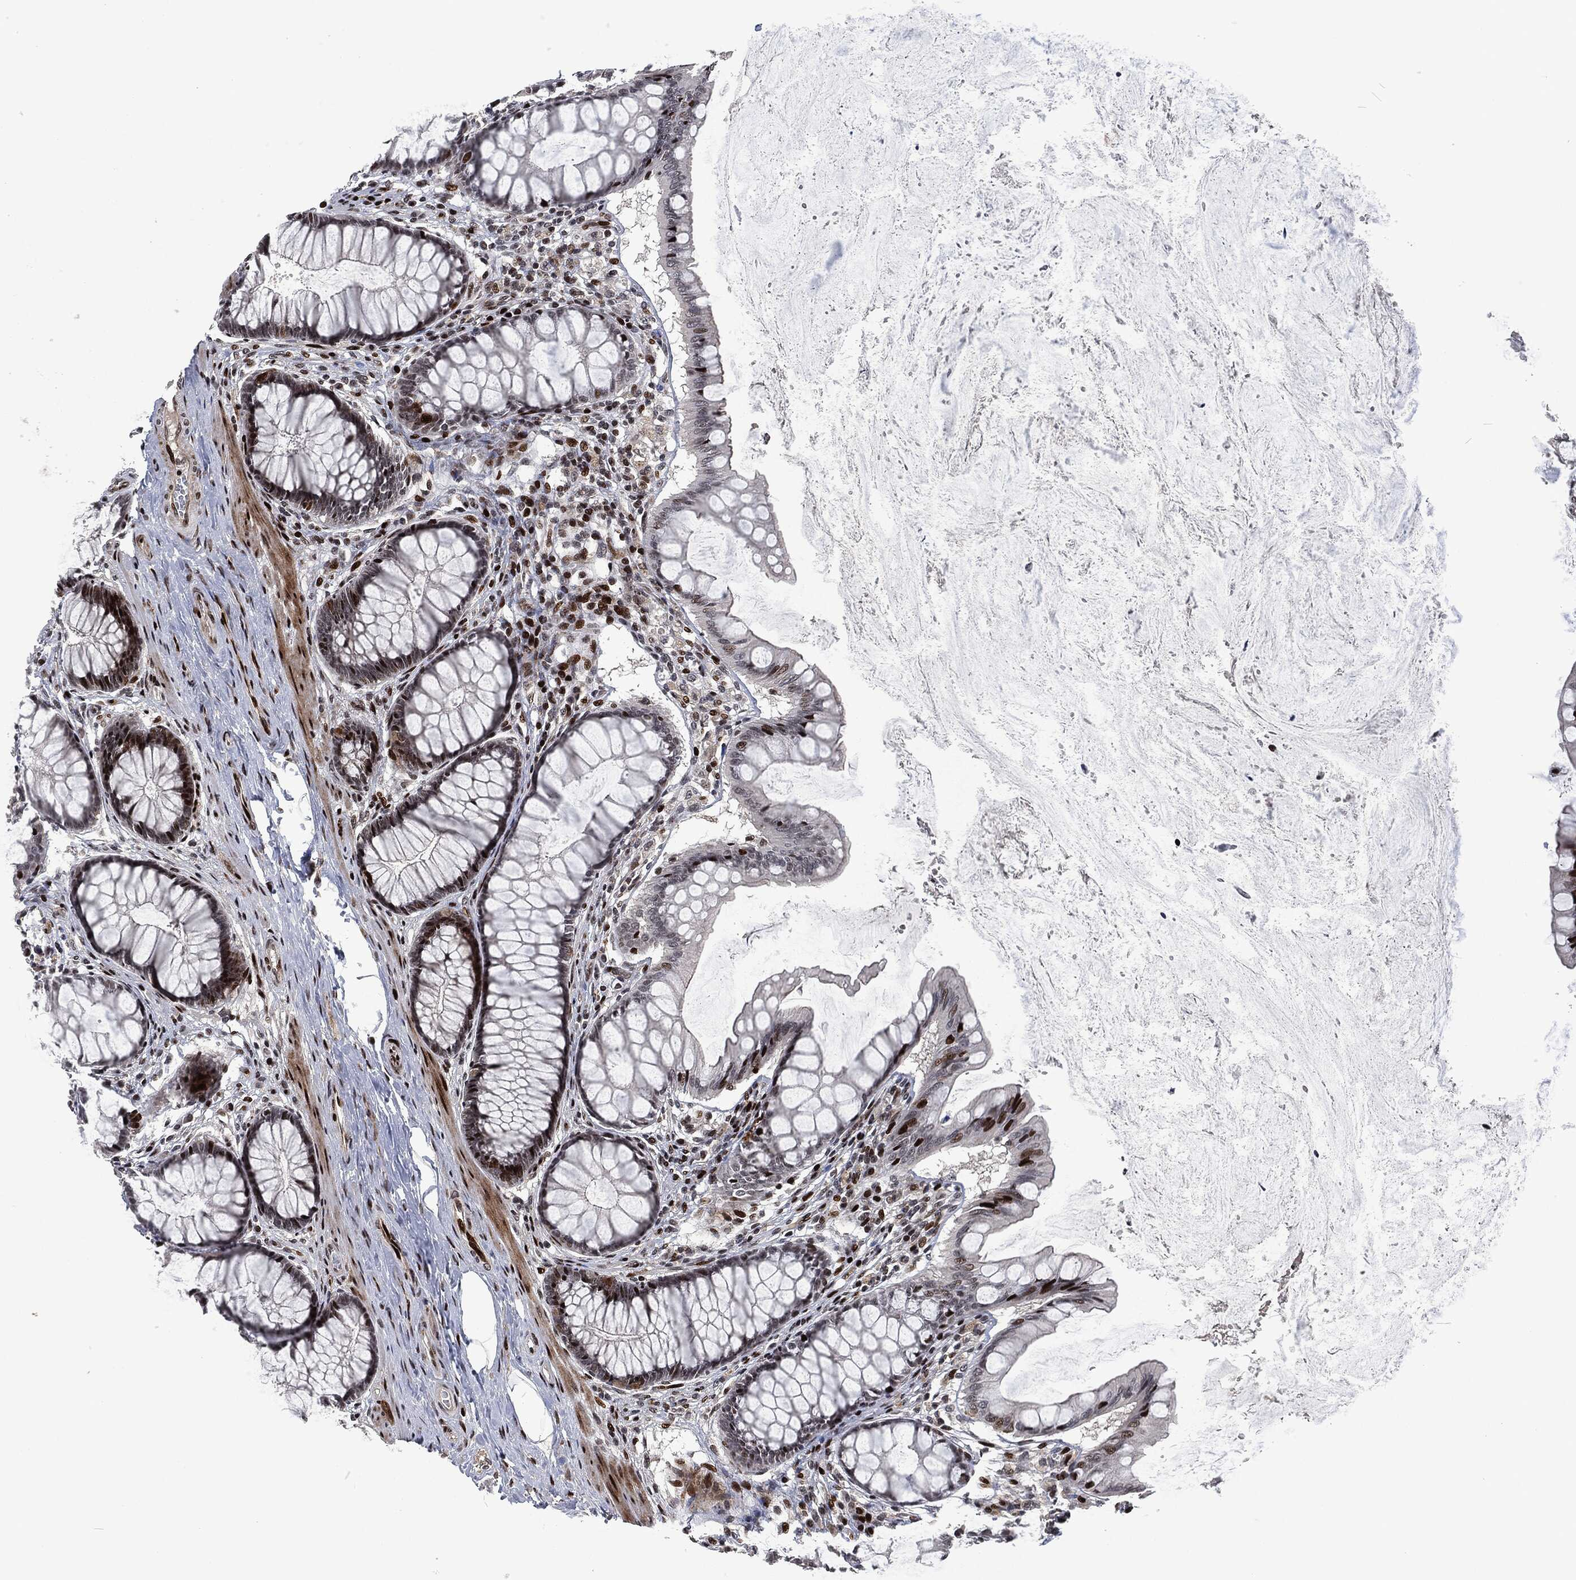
{"staining": {"intensity": "negative", "quantity": "none", "location": "none"}, "tissue": "colon", "cell_type": "Endothelial cells", "image_type": "normal", "snomed": [{"axis": "morphology", "description": "Normal tissue, NOS"}, {"axis": "topography", "description": "Colon"}], "caption": "An image of colon stained for a protein demonstrates no brown staining in endothelial cells. (DAB (3,3'-diaminobenzidine) IHC with hematoxylin counter stain).", "gene": "EGFR", "patient": {"sex": "female", "age": 65}}